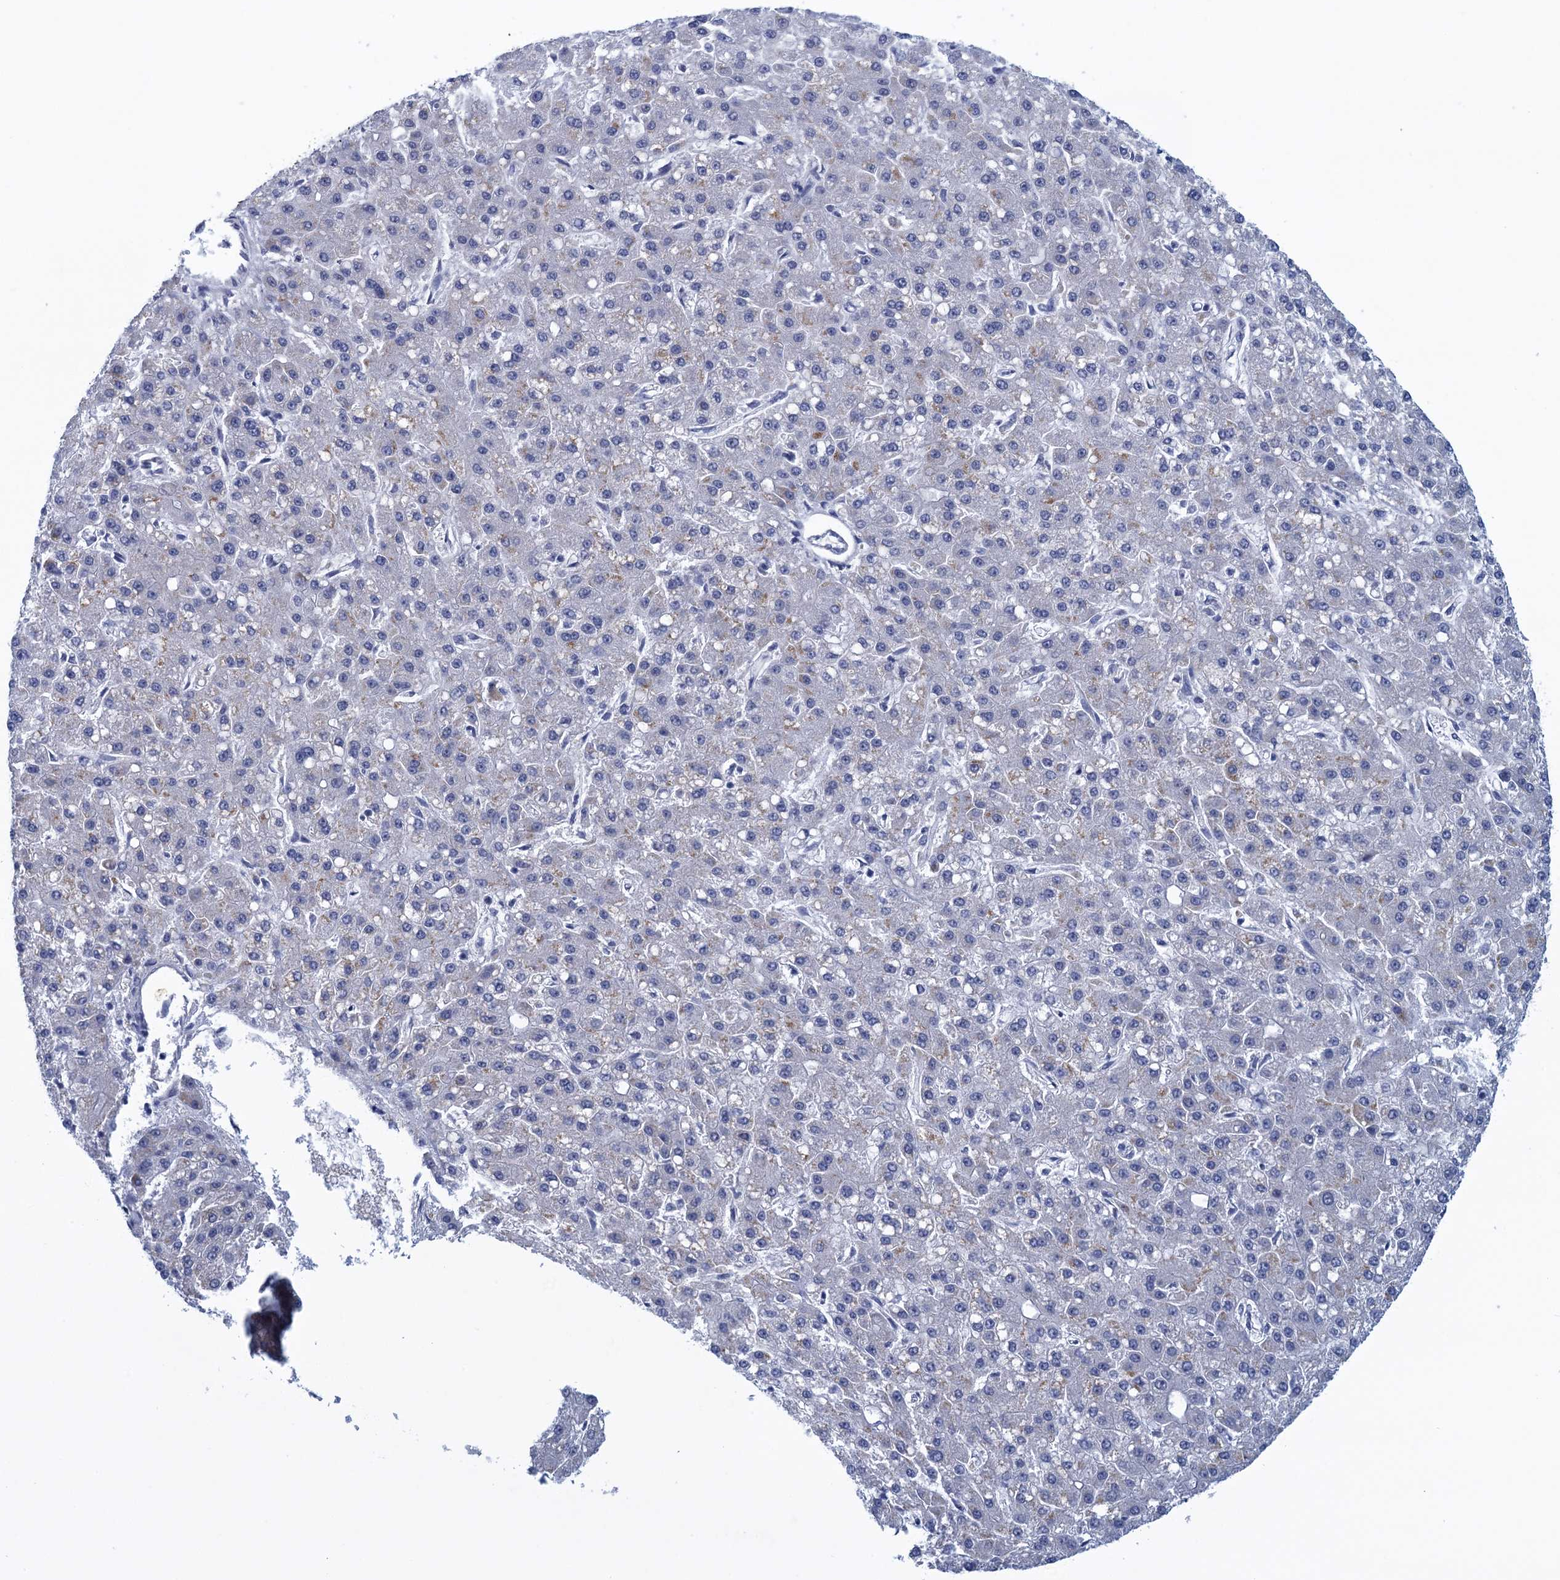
{"staining": {"intensity": "negative", "quantity": "none", "location": "none"}, "tissue": "liver cancer", "cell_type": "Tumor cells", "image_type": "cancer", "snomed": [{"axis": "morphology", "description": "Carcinoma, Hepatocellular, NOS"}, {"axis": "topography", "description": "Liver"}], "caption": "There is no significant expression in tumor cells of liver cancer.", "gene": "SCEL", "patient": {"sex": "male", "age": 67}}